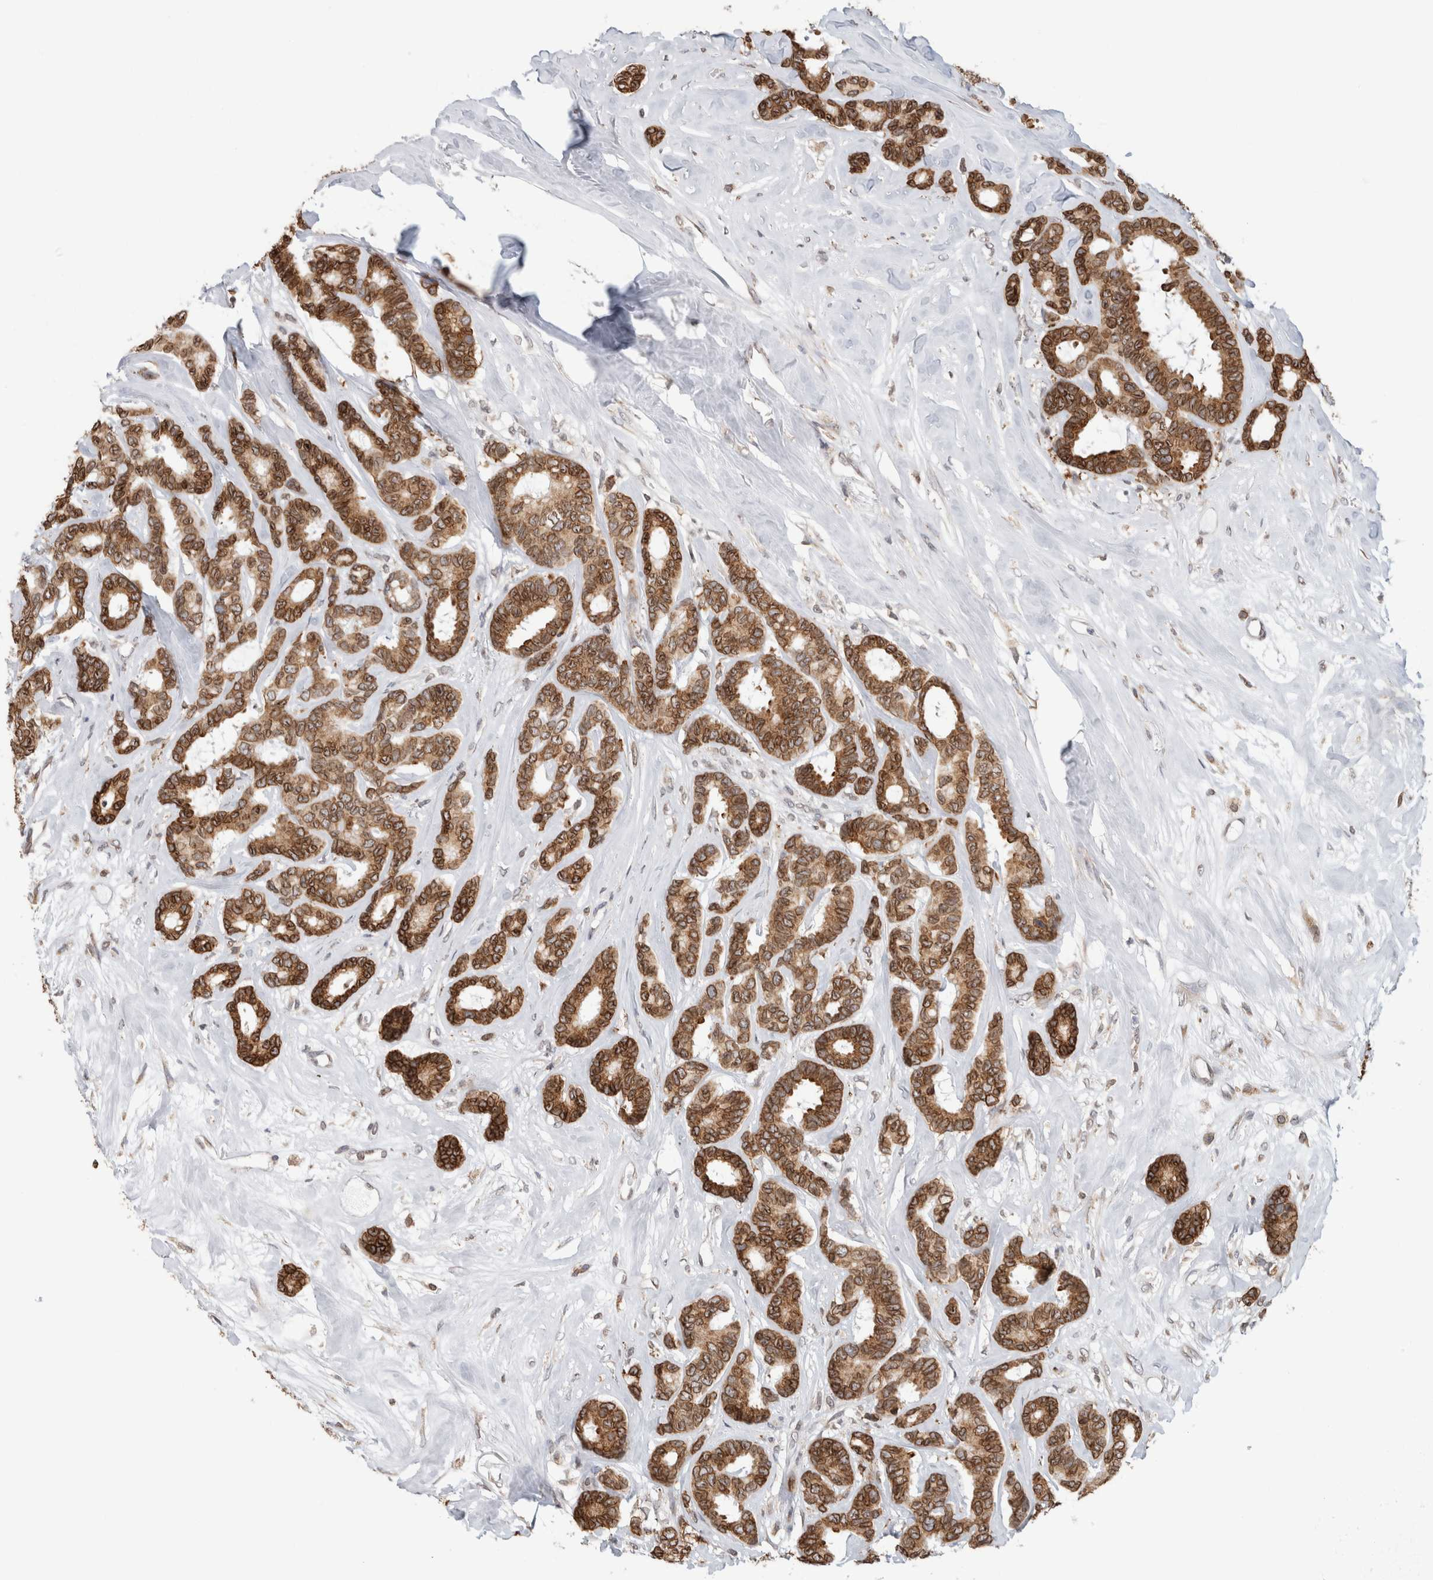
{"staining": {"intensity": "moderate", "quantity": ">75%", "location": "cytoplasmic/membranous,nuclear"}, "tissue": "breast cancer", "cell_type": "Tumor cells", "image_type": "cancer", "snomed": [{"axis": "morphology", "description": "Duct carcinoma"}, {"axis": "topography", "description": "Breast"}], "caption": "DAB (3,3'-diaminobenzidine) immunohistochemical staining of human breast cancer (intraductal carcinoma) displays moderate cytoplasmic/membranous and nuclear protein staining in approximately >75% of tumor cells.", "gene": "RBMX2", "patient": {"sex": "female", "age": 87}}